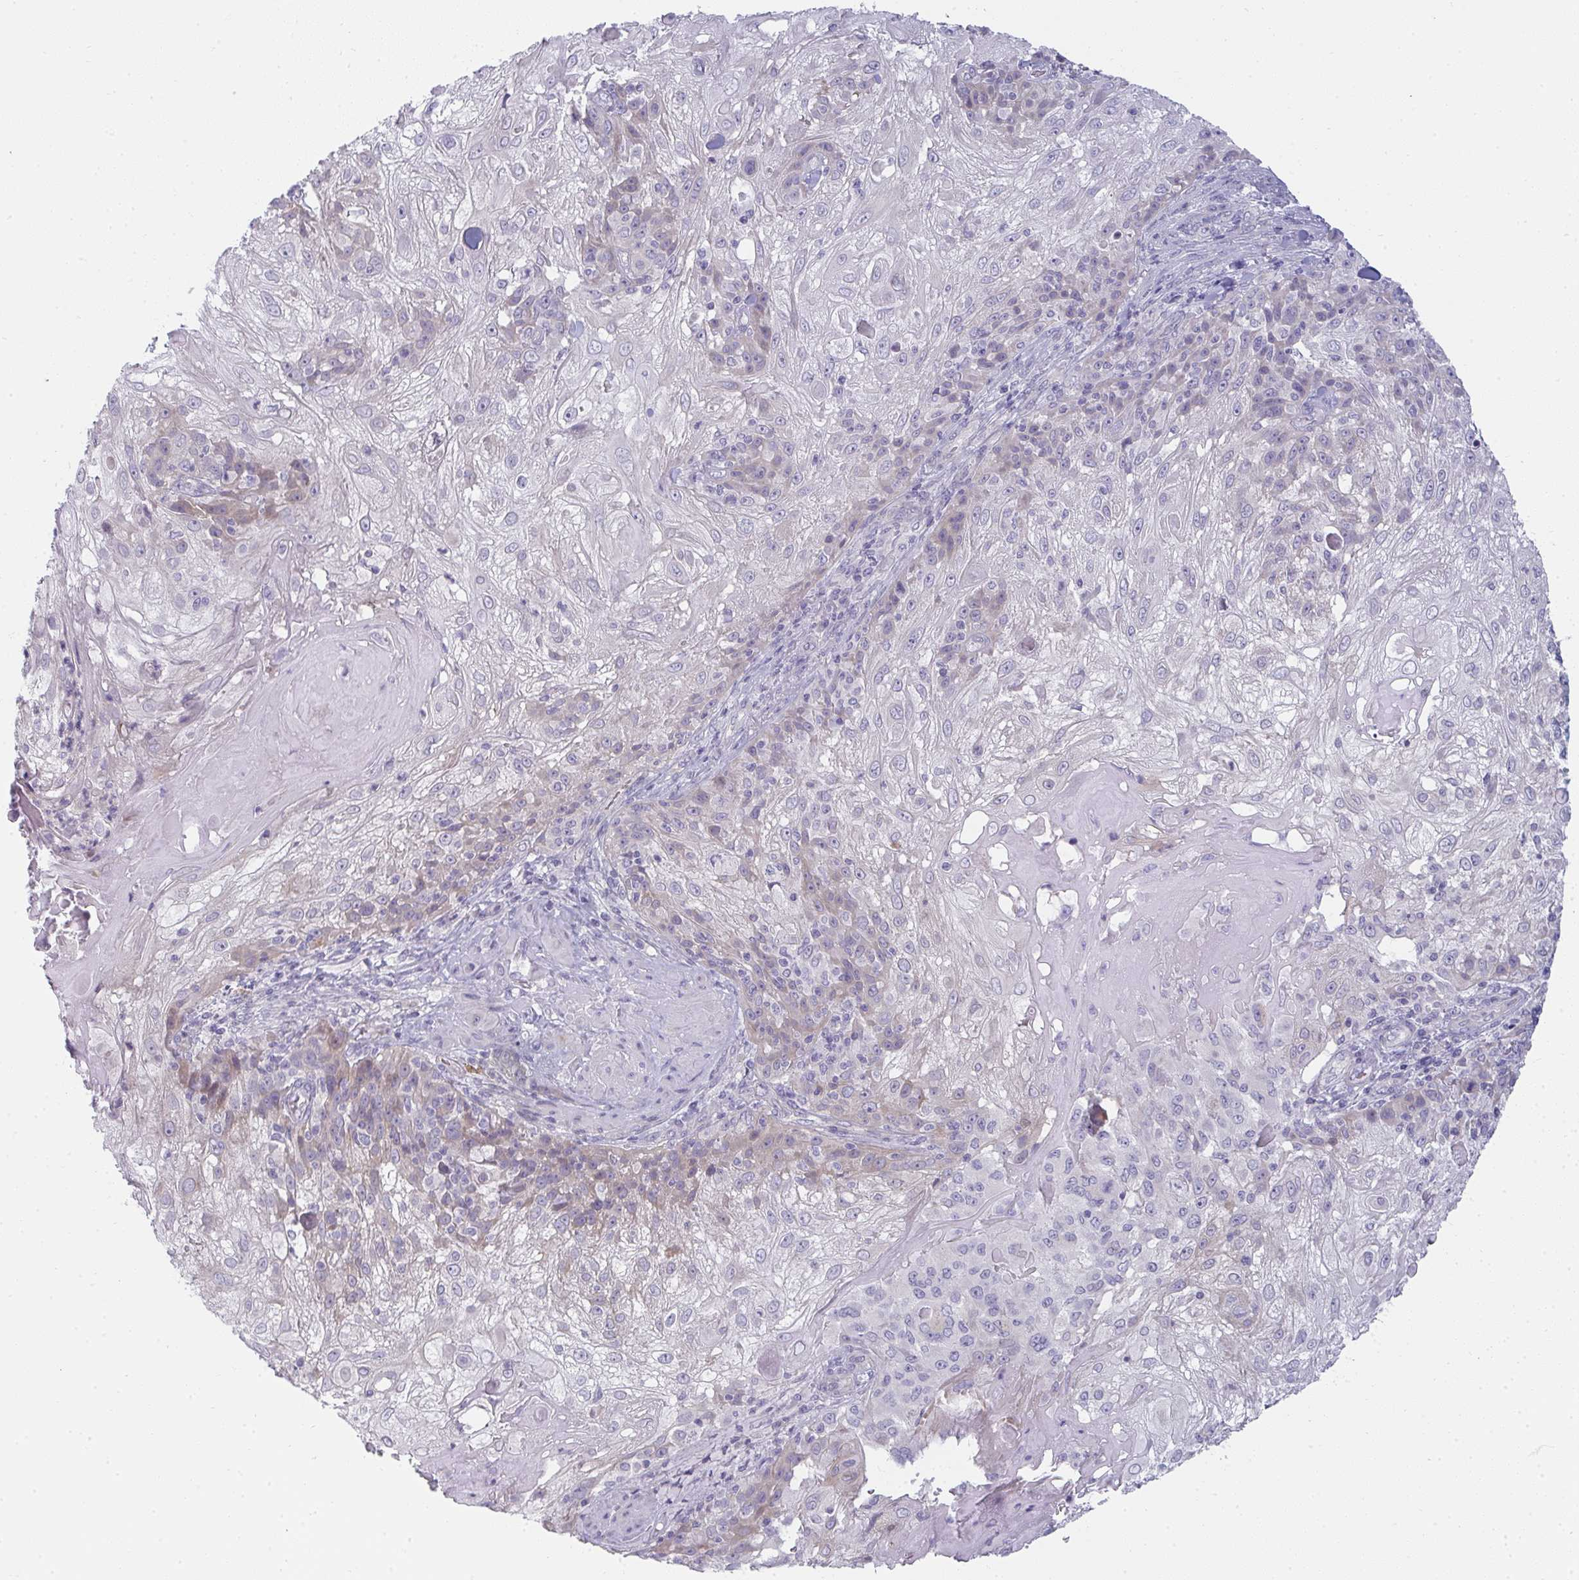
{"staining": {"intensity": "negative", "quantity": "none", "location": "none"}, "tissue": "skin cancer", "cell_type": "Tumor cells", "image_type": "cancer", "snomed": [{"axis": "morphology", "description": "Normal tissue, NOS"}, {"axis": "morphology", "description": "Squamous cell carcinoma, NOS"}, {"axis": "topography", "description": "Skin"}], "caption": "The immunohistochemistry photomicrograph has no significant staining in tumor cells of squamous cell carcinoma (skin) tissue. (DAB immunohistochemistry (IHC), high magnification).", "gene": "SHB", "patient": {"sex": "female", "age": 83}}